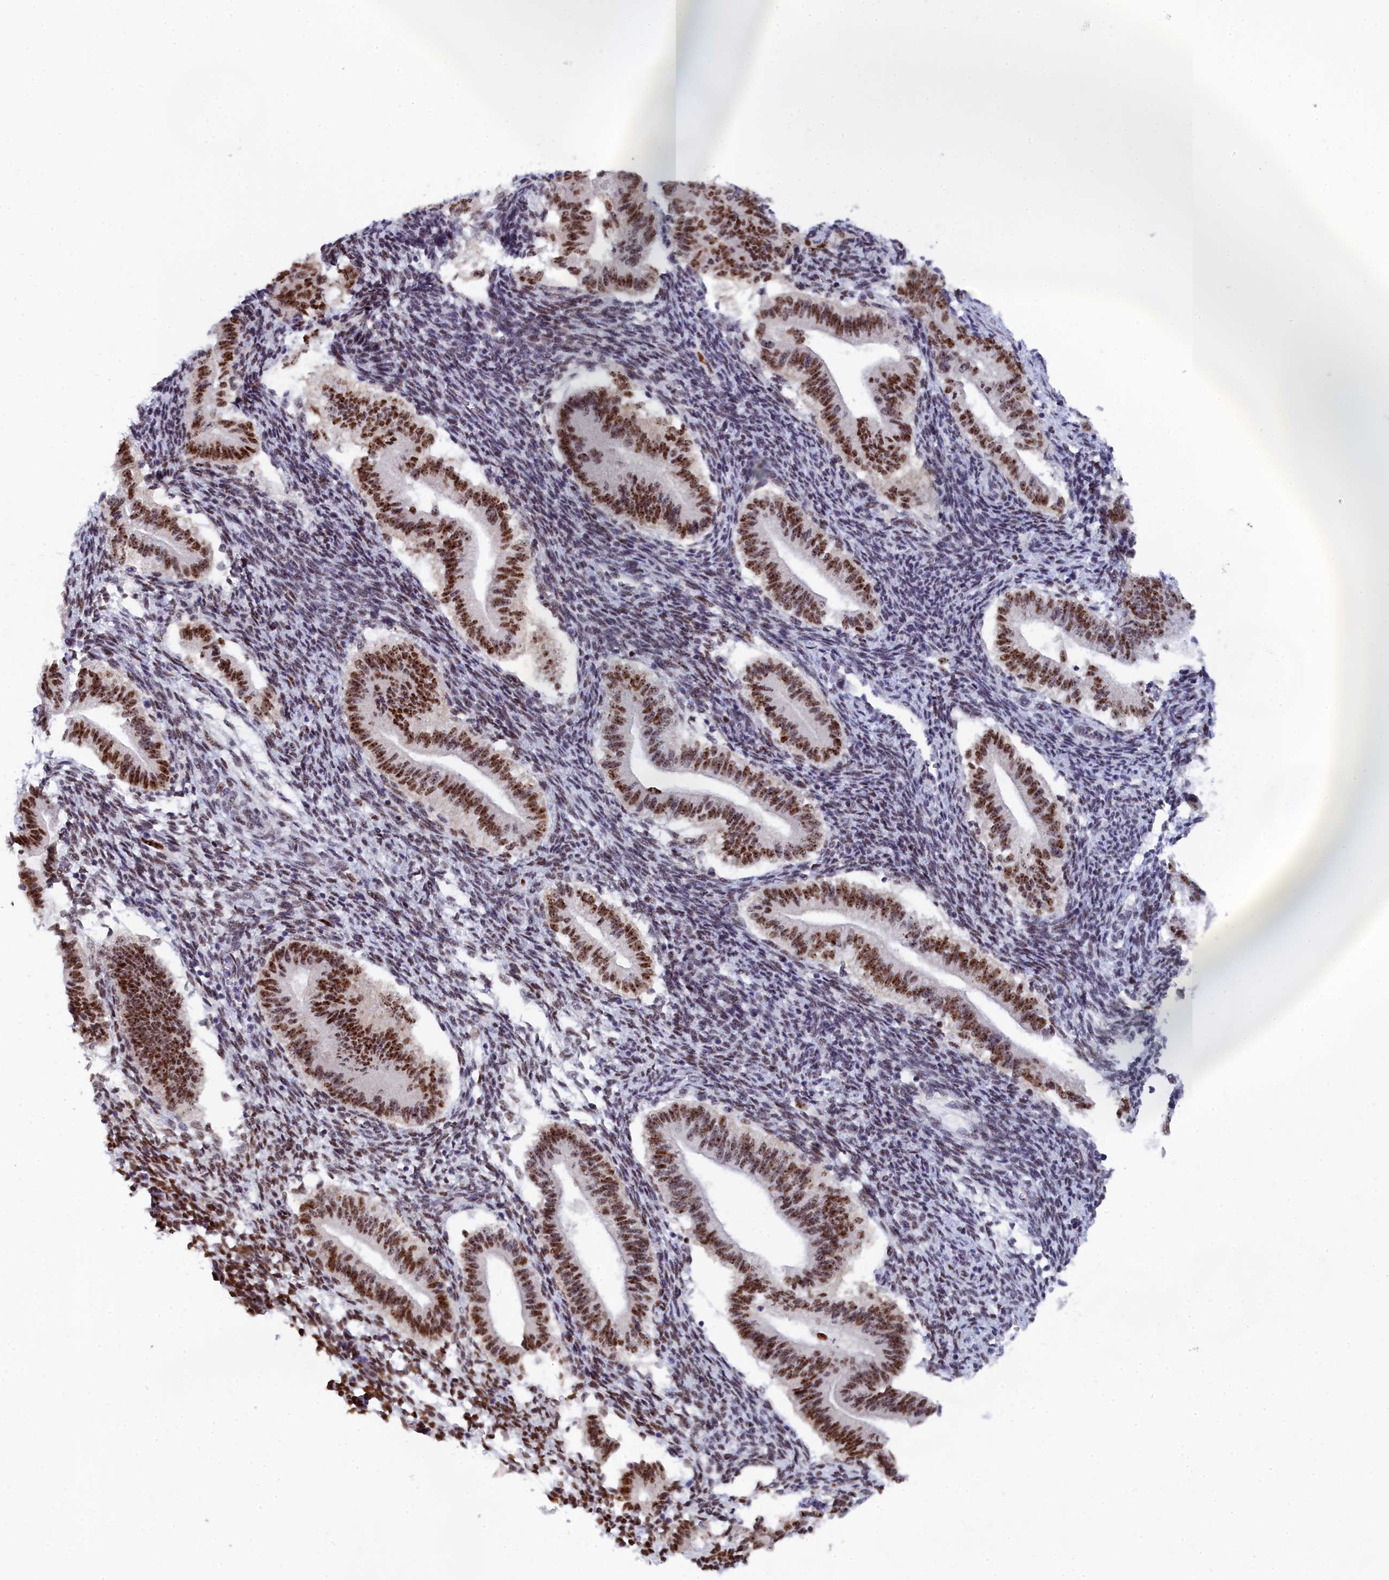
{"staining": {"intensity": "moderate", "quantity": "25%-75%", "location": "nuclear"}, "tissue": "endometrium", "cell_type": "Cells in endometrial stroma", "image_type": "normal", "snomed": [{"axis": "morphology", "description": "Normal tissue, NOS"}, {"axis": "topography", "description": "Endometrium"}], "caption": "The image displays staining of normal endometrium, revealing moderate nuclear protein staining (brown color) within cells in endometrial stroma. Immunohistochemistry (ihc) stains the protein of interest in brown and the nuclei are stained blue.", "gene": "RSL1D1", "patient": {"sex": "female", "age": 25}}